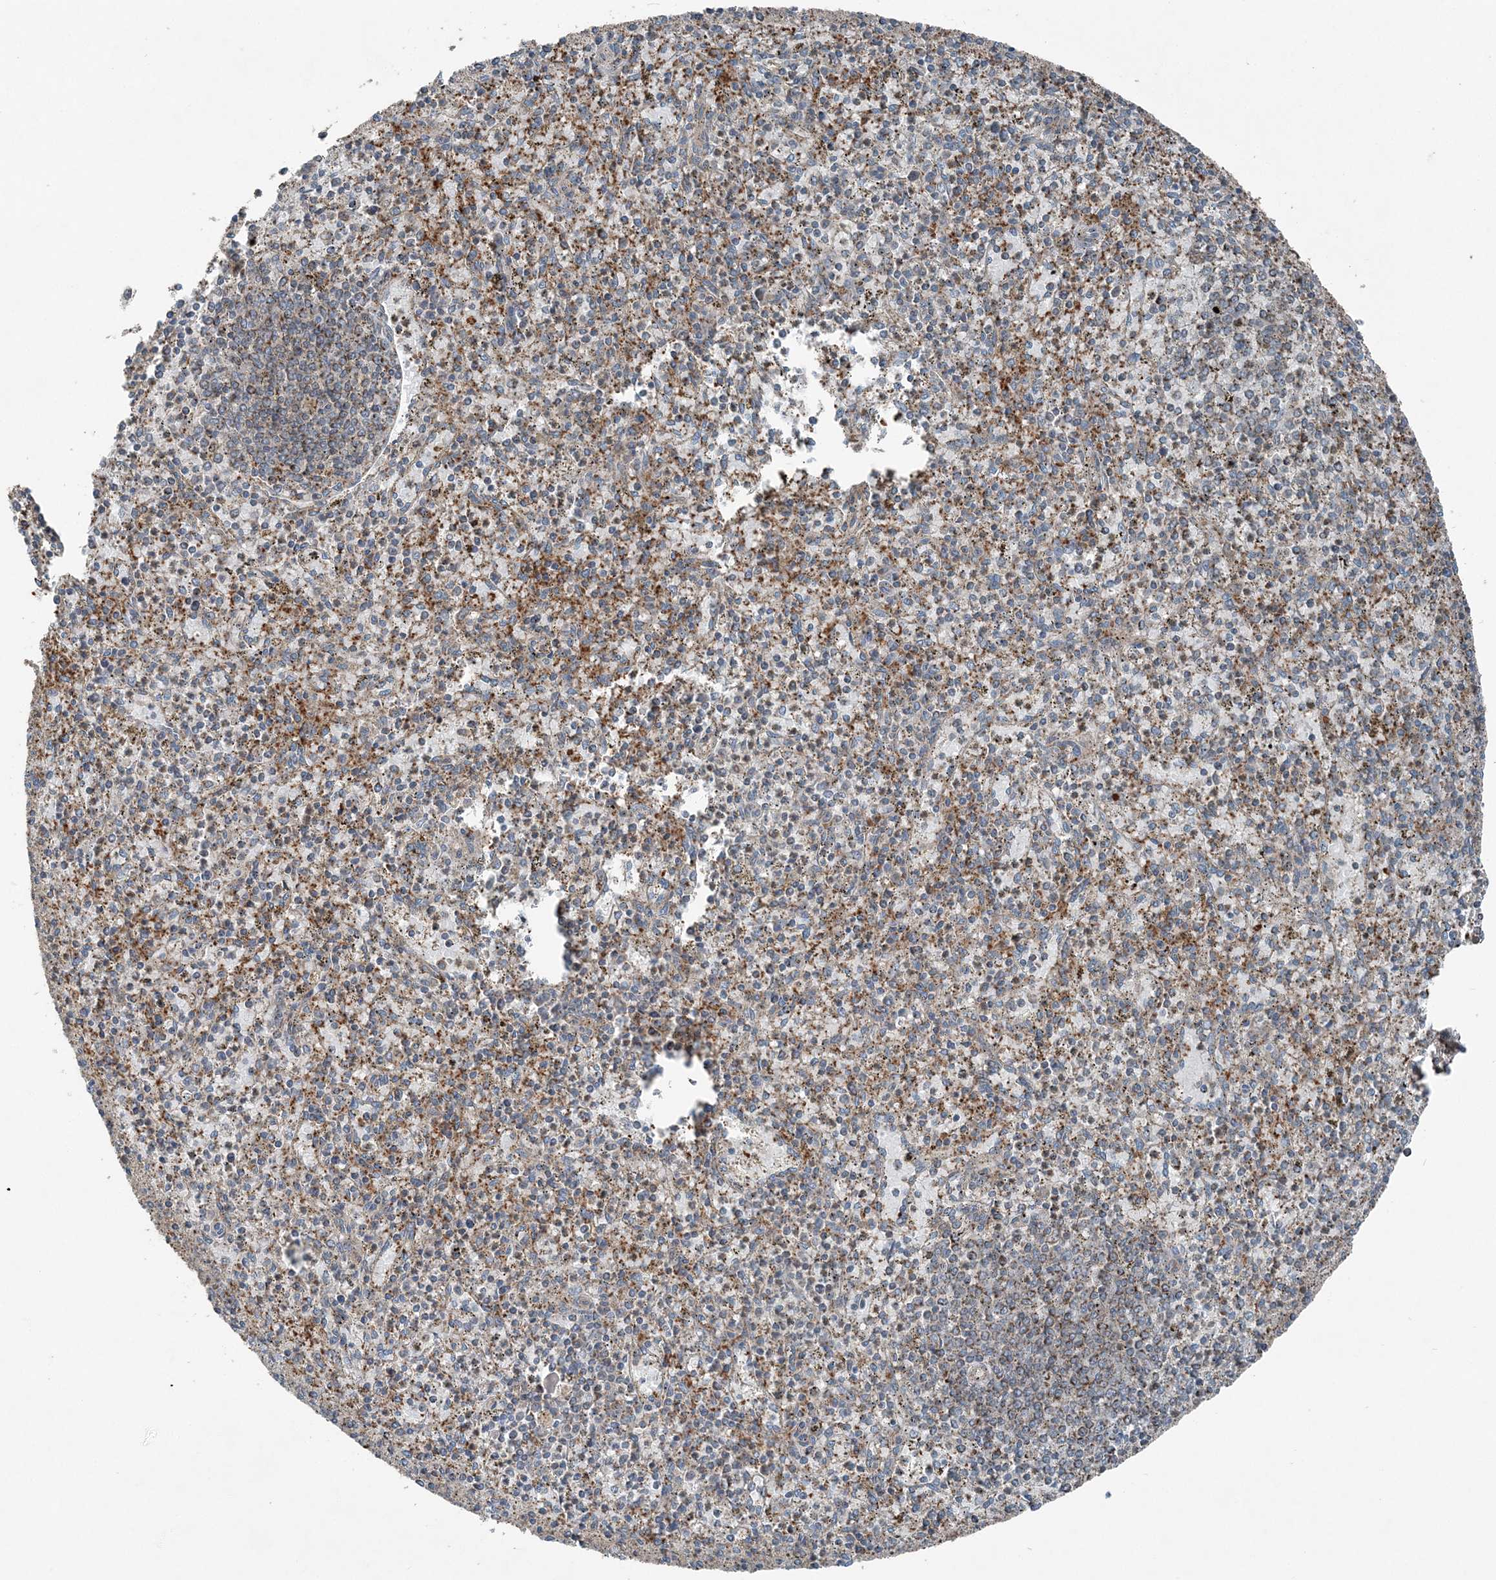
{"staining": {"intensity": "moderate", "quantity": "25%-75%", "location": "cytoplasmic/membranous"}, "tissue": "spleen", "cell_type": "Cells in red pulp", "image_type": "normal", "snomed": [{"axis": "morphology", "description": "Normal tissue, NOS"}, {"axis": "topography", "description": "Spleen"}], "caption": "Immunohistochemical staining of normal spleen reveals moderate cytoplasmic/membranous protein expression in approximately 25%-75% of cells in red pulp.", "gene": "KY", "patient": {"sex": "male", "age": 72}}